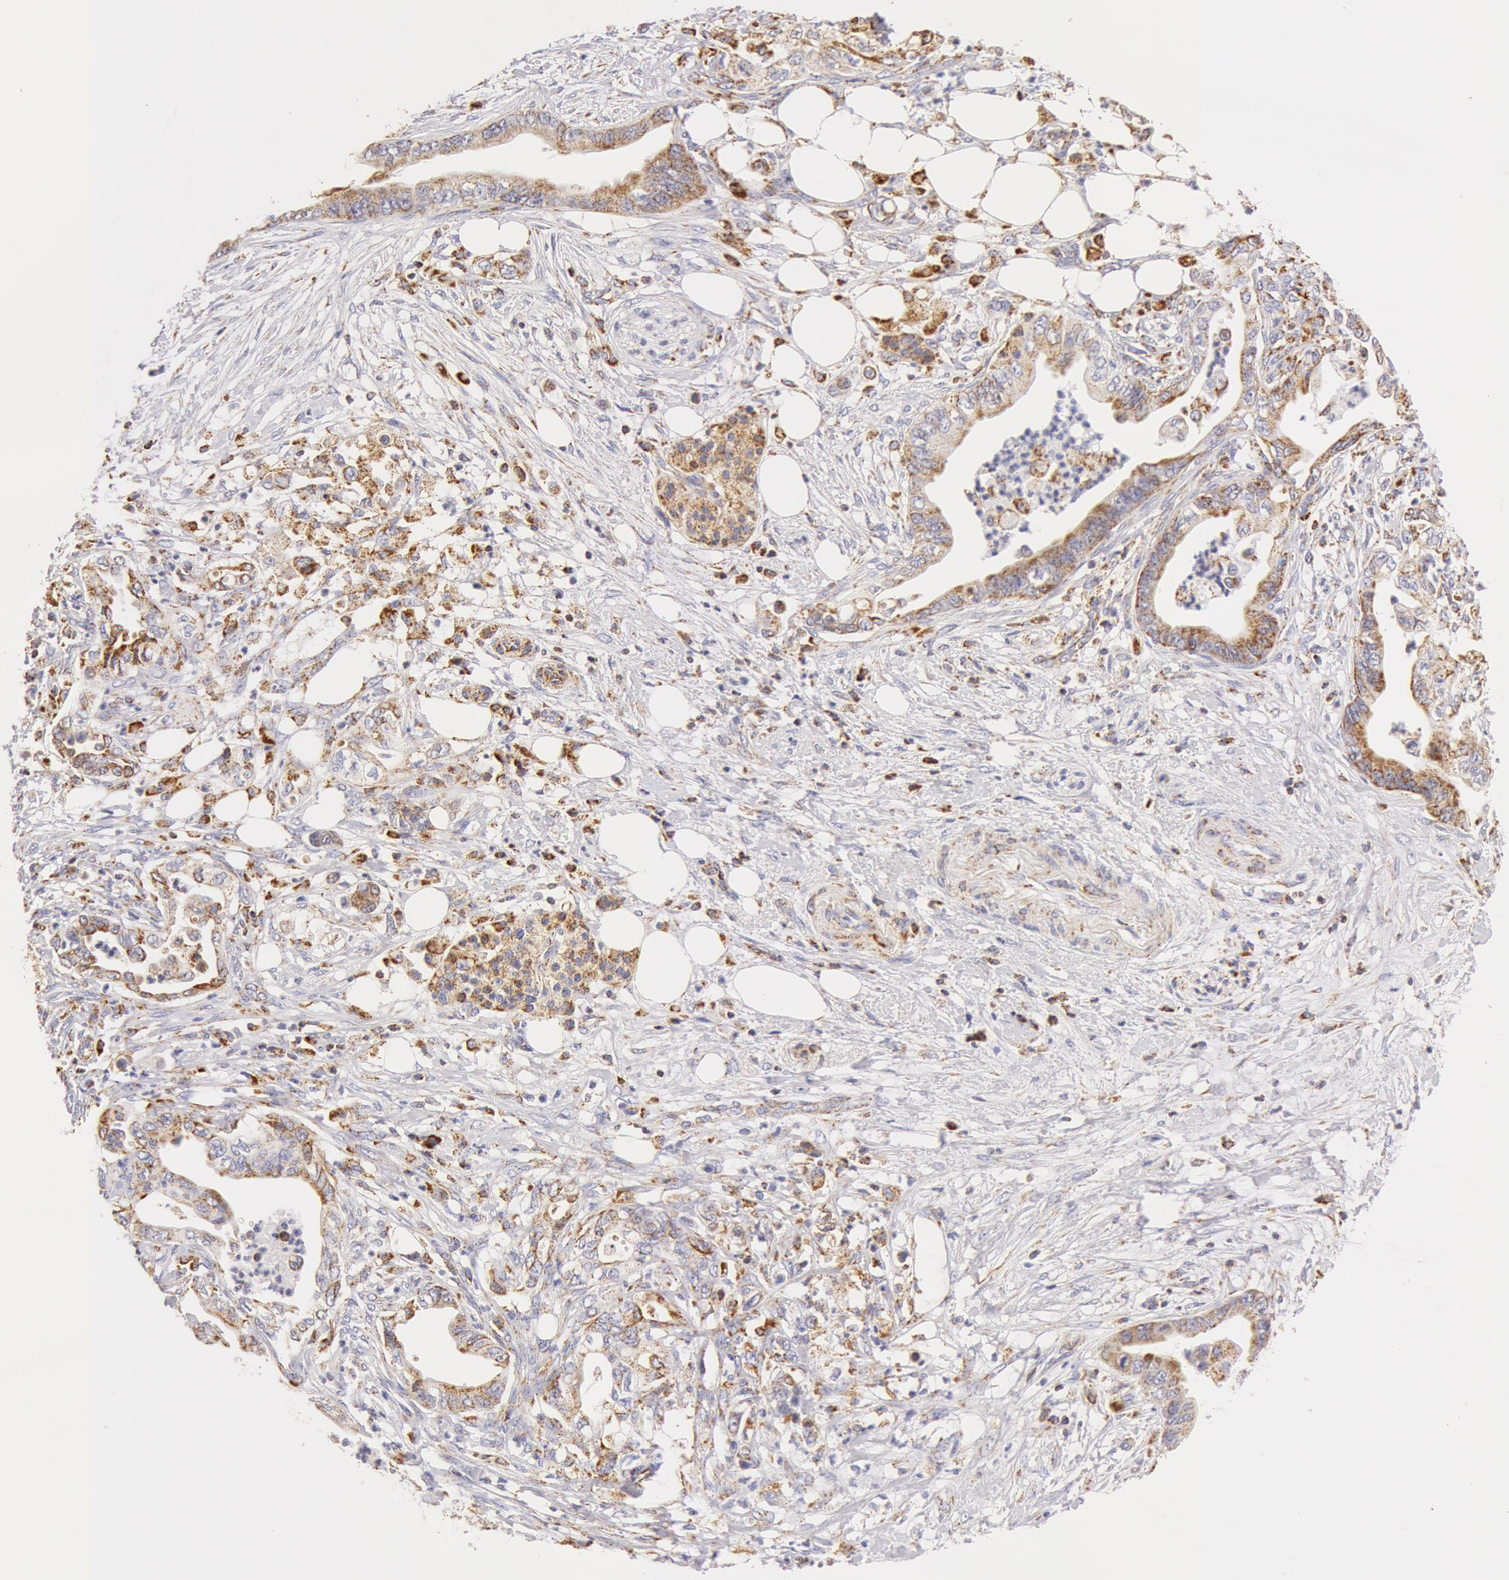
{"staining": {"intensity": "moderate", "quantity": "25%-75%", "location": "cytoplasmic/membranous"}, "tissue": "pancreatic cancer", "cell_type": "Tumor cells", "image_type": "cancer", "snomed": [{"axis": "morphology", "description": "Adenocarcinoma, NOS"}, {"axis": "topography", "description": "Pancreas"}], "caption": "Human pancreatic adenocarcinoma stained with a protein marker displays moderate staining in tumor cells.", "gene": "ATP5F1B", "patient": {"sex": "female", "age": 66}}